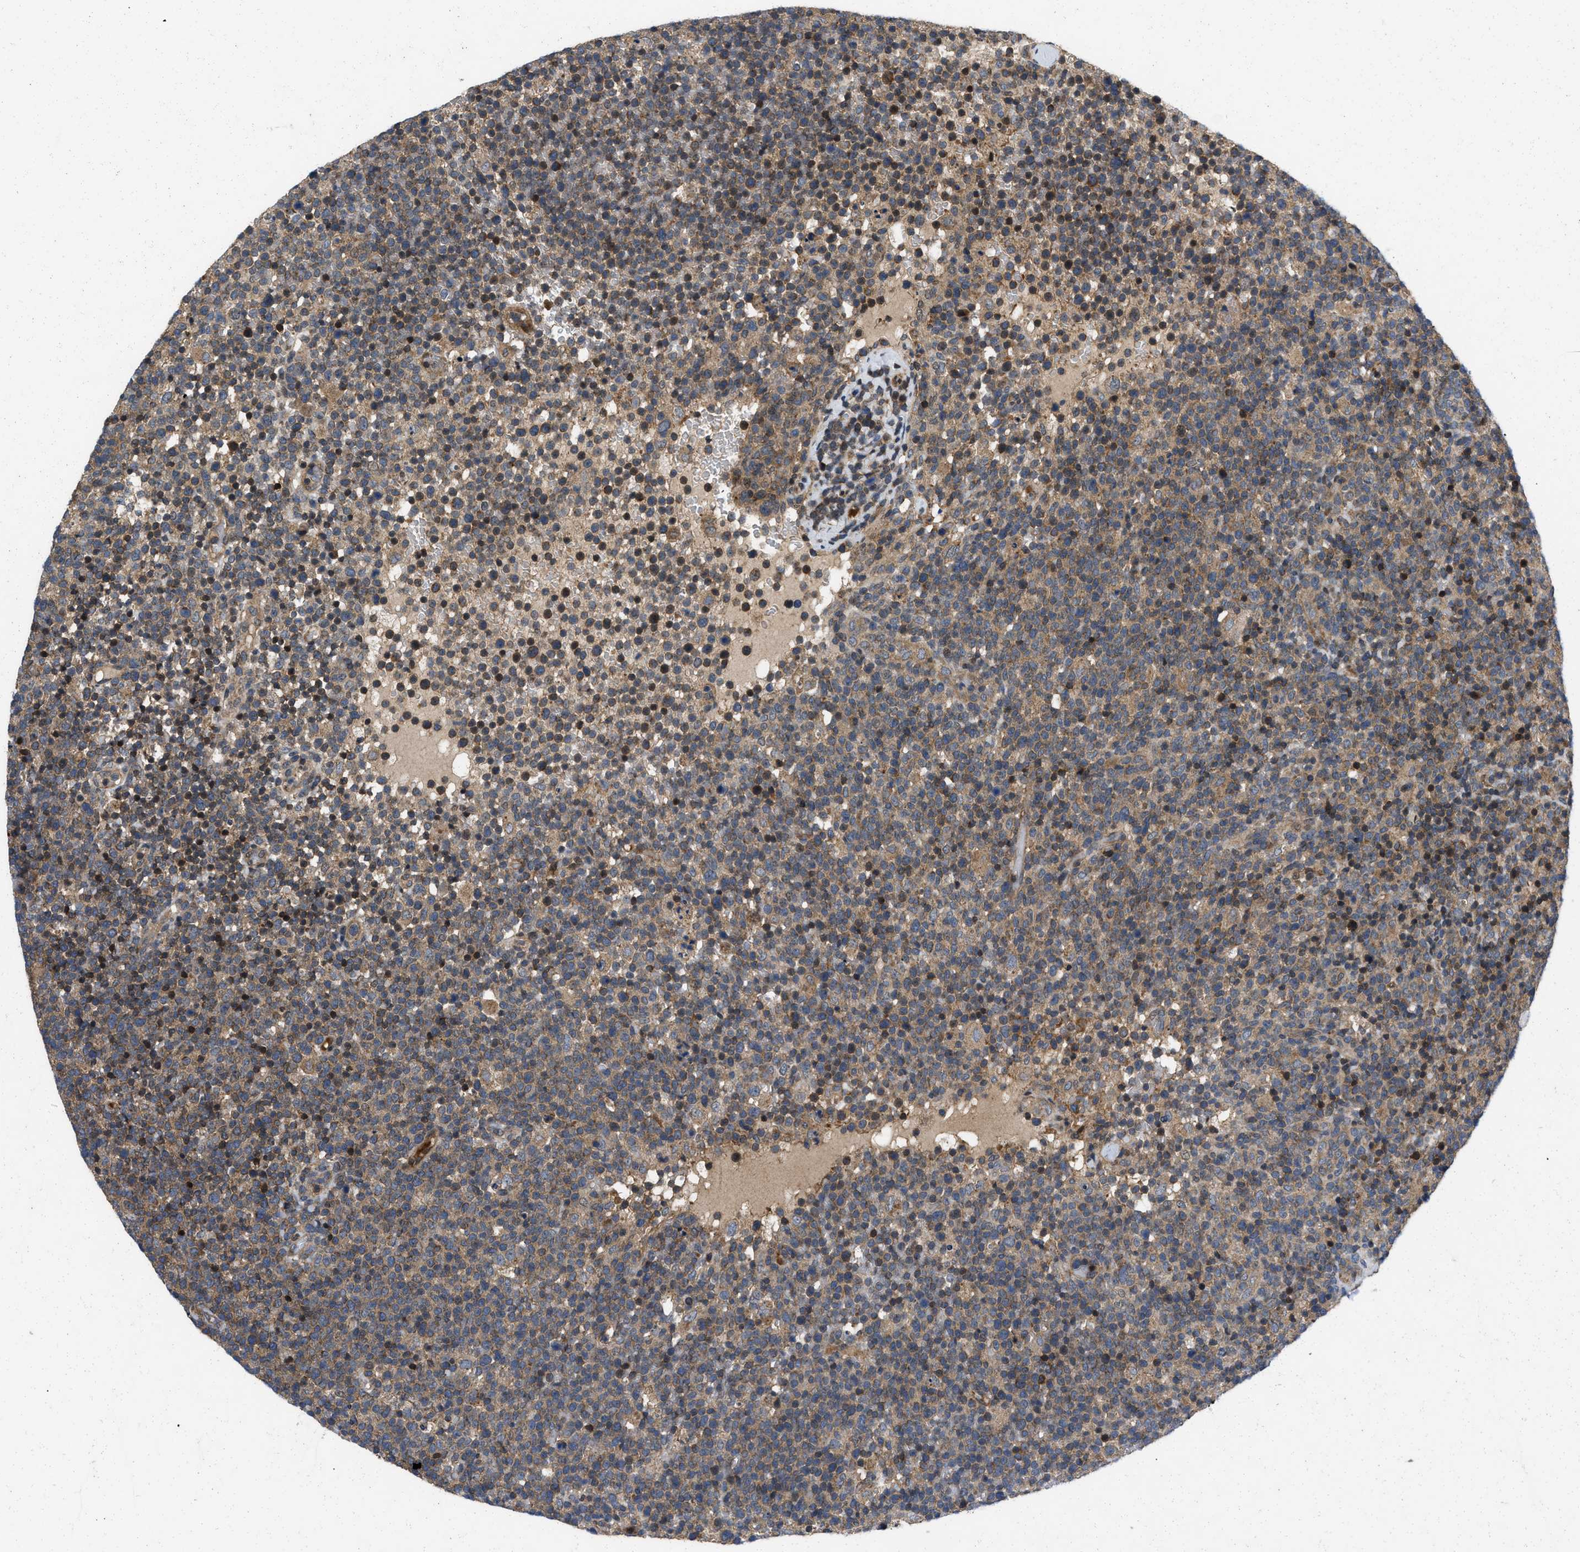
{"staining": {"intensity": "weak", "quantity": "25%-75%", "location": "cytoplasmic/membranous"}, "tissue": "lymphoma", "cell_type": "Tumor cells", "image_type": "cancer", "snomed": [{"axis": "morphology", "description": "Malignant lymphoma, non-Hodgkin's type, High grade"}, {"axis": "topography", "description": "Lymph node"}], "caption": "This histopathology image reveals lymphoma stained with immunohistochemistry to label a protein in brown. The cytoplasmic/membranous of tumor cells show weak positivity for the protein. Nuclei are counter-stained blue.", "gene": "PRDM14", "patient": {"sex": "male", "age": 61}}